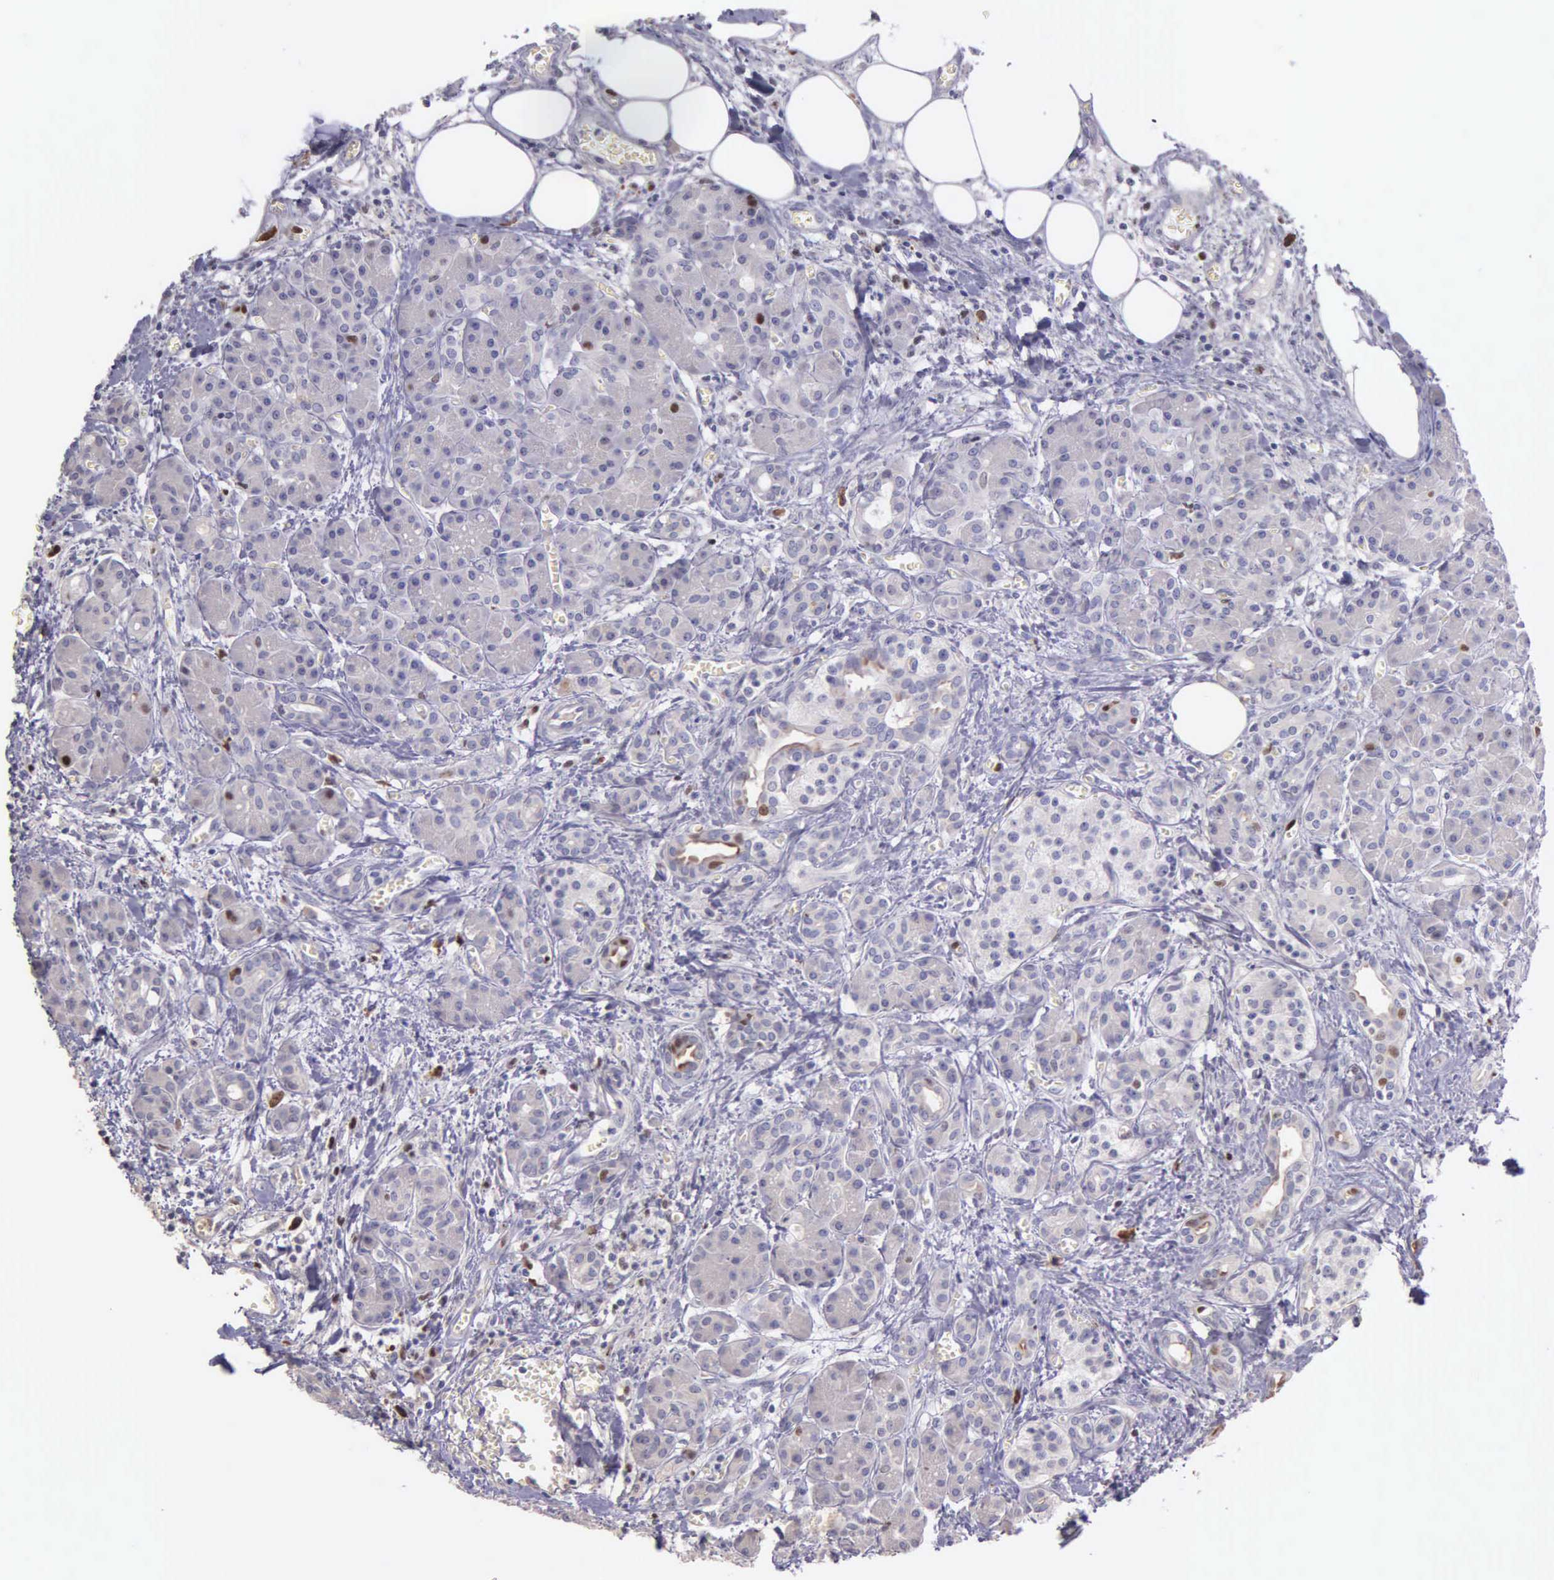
{"staining": {"intensity": "strong", "quantity": "<25%", "location": "nuclear"}, "tissue": "pancreas", "cell_type": "Exocrine glandular cells", "image_type": "normal", "snomed": [{"axis": "morphology", "description": "Normal tissue, NOS"}, {"axis": "topography", "description": "Pancreas"}], "caption": "Exocrine glandular cells reveal strong nuclear expression in approximately <25% of cells in normal pancreas.", "gene": "MCM5", "patient": {"sex": "male", "age": 73}}